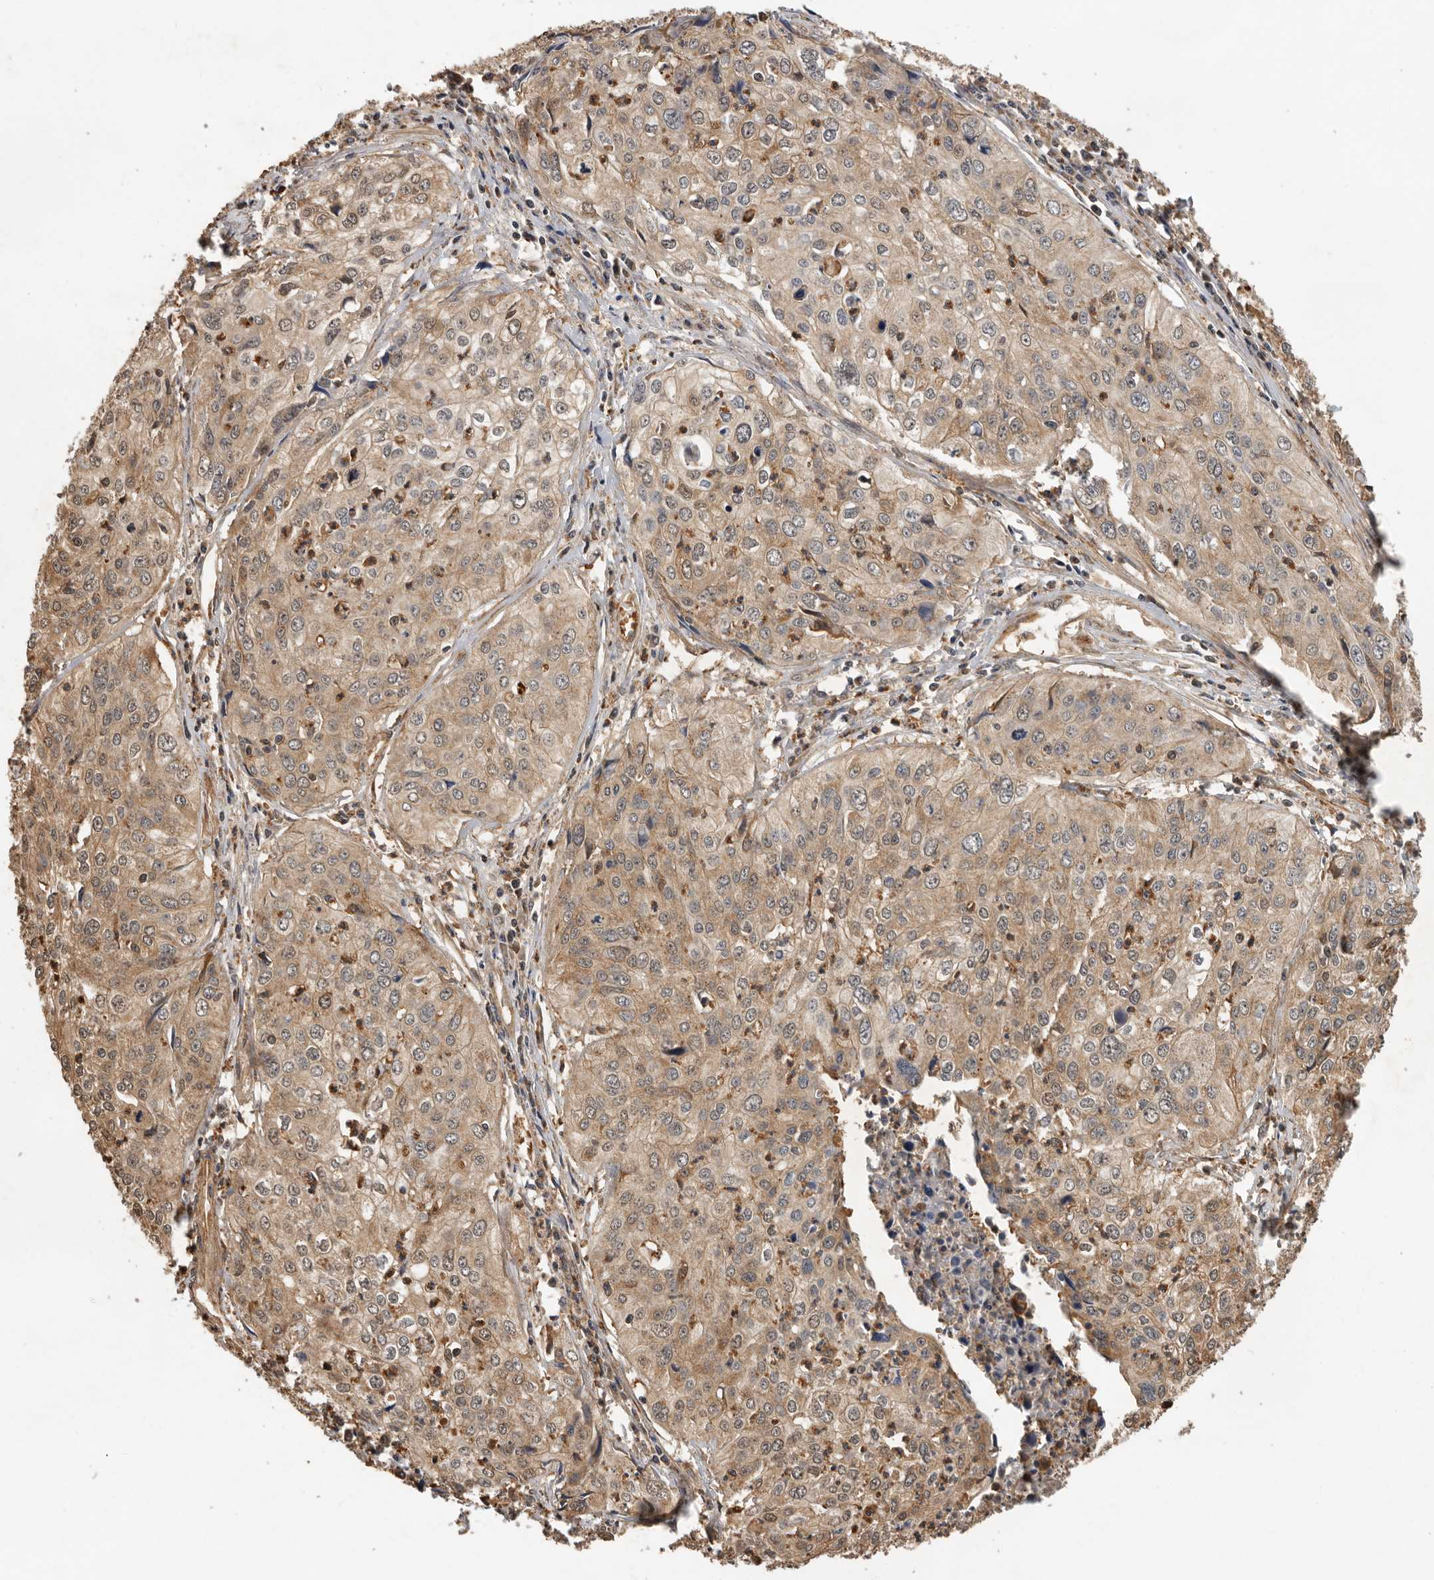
{"staining": {"intensity": "moderate", "quantity": ">75%", "location": "cytoplasmic/membranous,nuclear"}, "tissue": "cervical cancer", "cell_type": "Tumor cells", "image_type": "cancer", "snomed": [{"axis": "morphology", "description": "Squamous cell carcinoma, NOS"}, {"axis": "topography", "description": "Cervix"}], "caption": "Immunohistochemistry (IHC) (DAB) staining of squamous cell carcinoma (cervical) displays moderate cytoplasmic/membranous and nuclear protein positivity in about >75% of tumor cells.", "gene": "RNF157", "patient": {"sex": "female", "age": 31}}